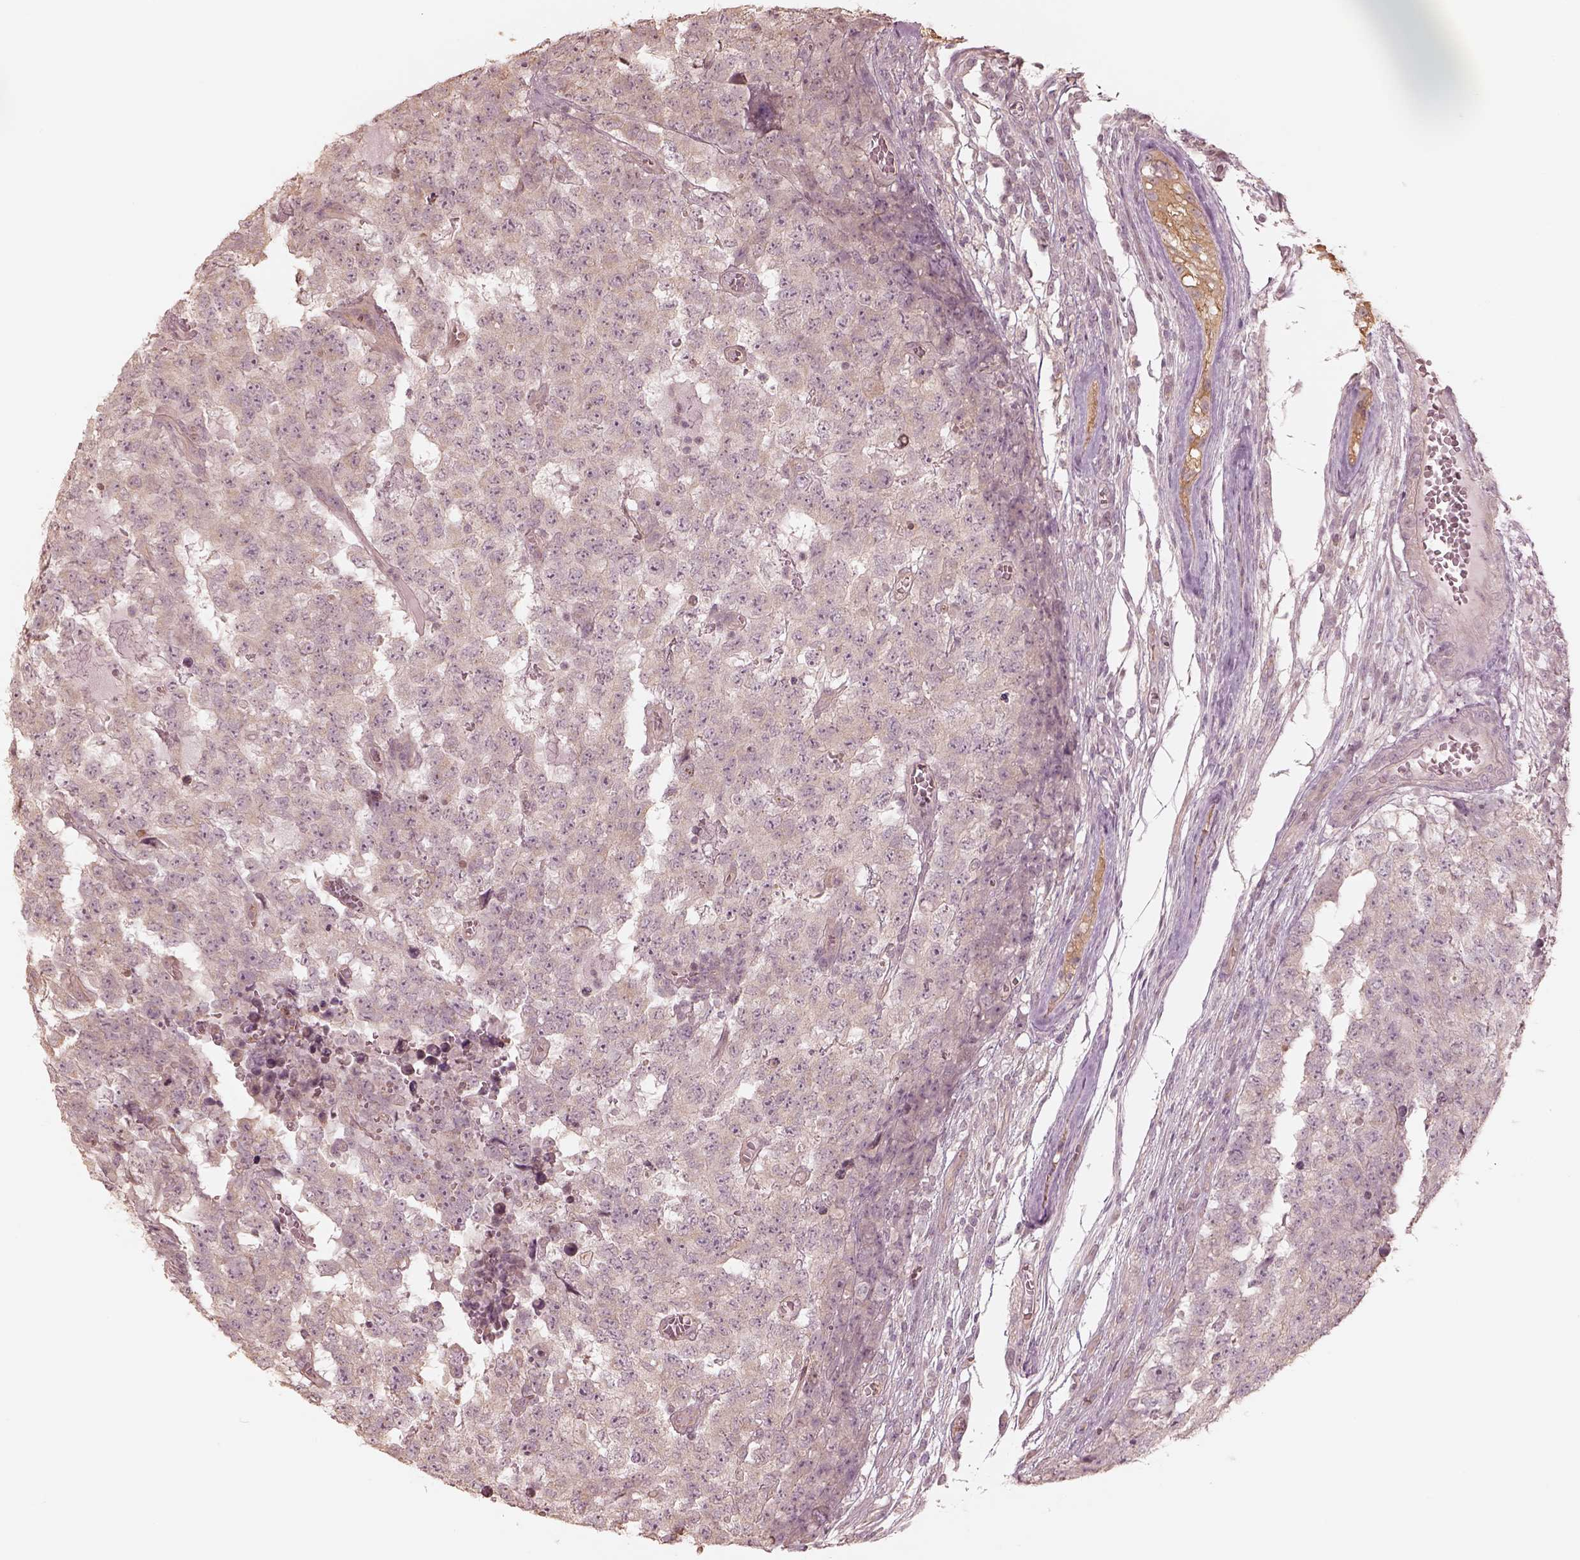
{"staining": {"intensity": "negative", "quantity": "none", "location": "none"}, "tissue": "testis cancer", "cell_type": "Tumor cells", "image_type": "cancer", "snomed": [{"axis": "morphology", "description": "Carcinoma, Embryonal, NOS"}, {"axis": "topography", "description": "Testis"}], "caption": "This photomicrograph is of testis embryonal carcinoma stained with immunohistochemistry to label a protein in brown with the nuclei are counter-stained blue. There is no staining in tumor cells. (Brightfield microscopy of DAB immunohistochemistry at high magnification).", "gene": "KIF5C", "patient": {"sex": "male", "age": 23}}